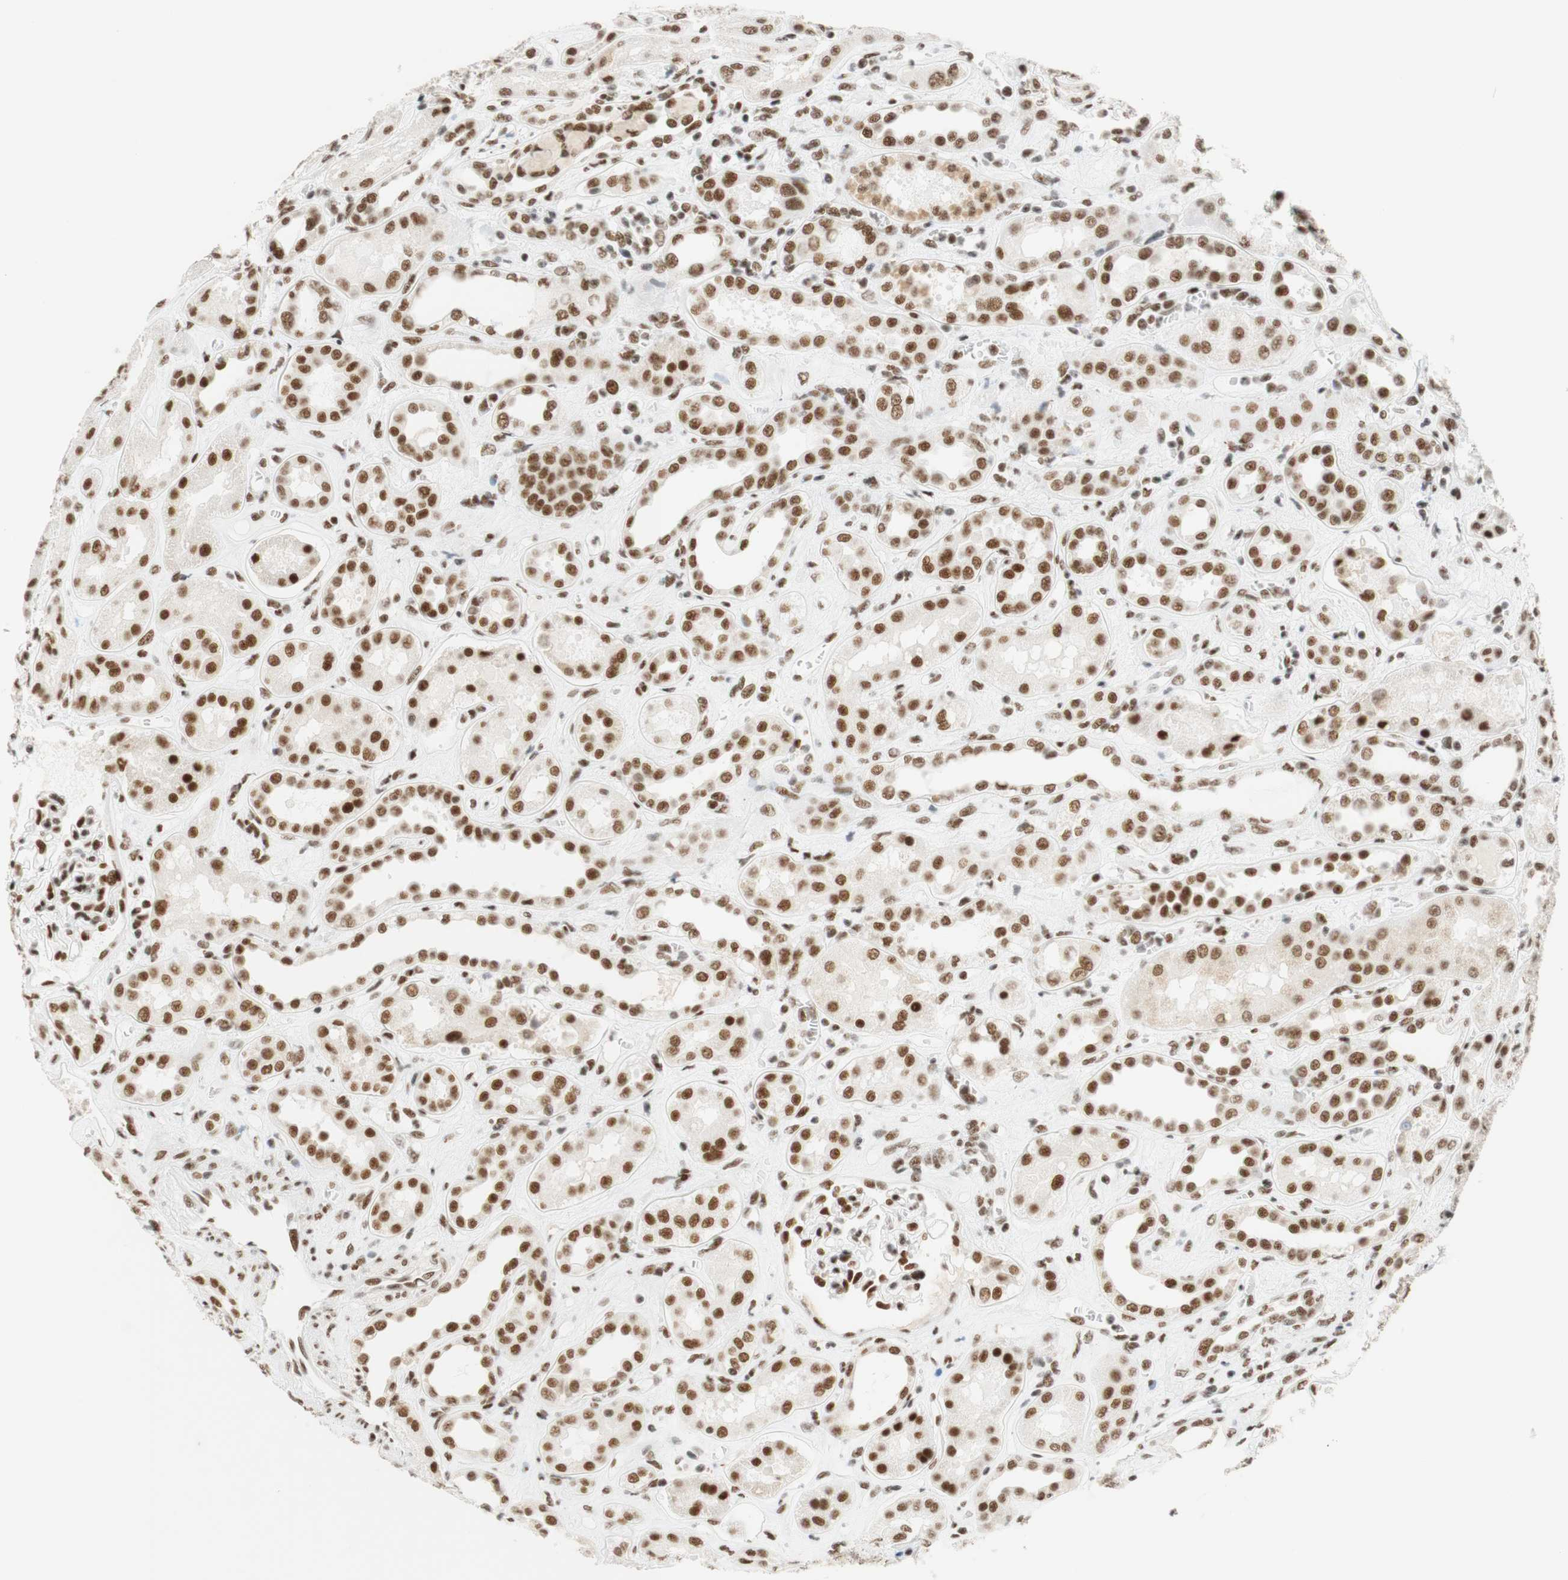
{"staining": {"intensity": "strong", "quantity": ">75%", "location": "nuclear"}, "tissue": "kidney", "cell_type": "Cells in glomeruli", "image_type": "normal", "snomed": [{"axis": "morphology", "description": "Normal tissue, NOS"}, {"axis": "topography", "description": "Kidney"}], "caption": "Brown immunohistochemical staining in benign human kidney exhibits strong nuclear positivity in about >75% of cells in glomeruli. (brown staining indicates protein expression, while blue staining denotes nuclei).", "gene": "RNF20", "patient": {"sex": "male", "age": 59}}